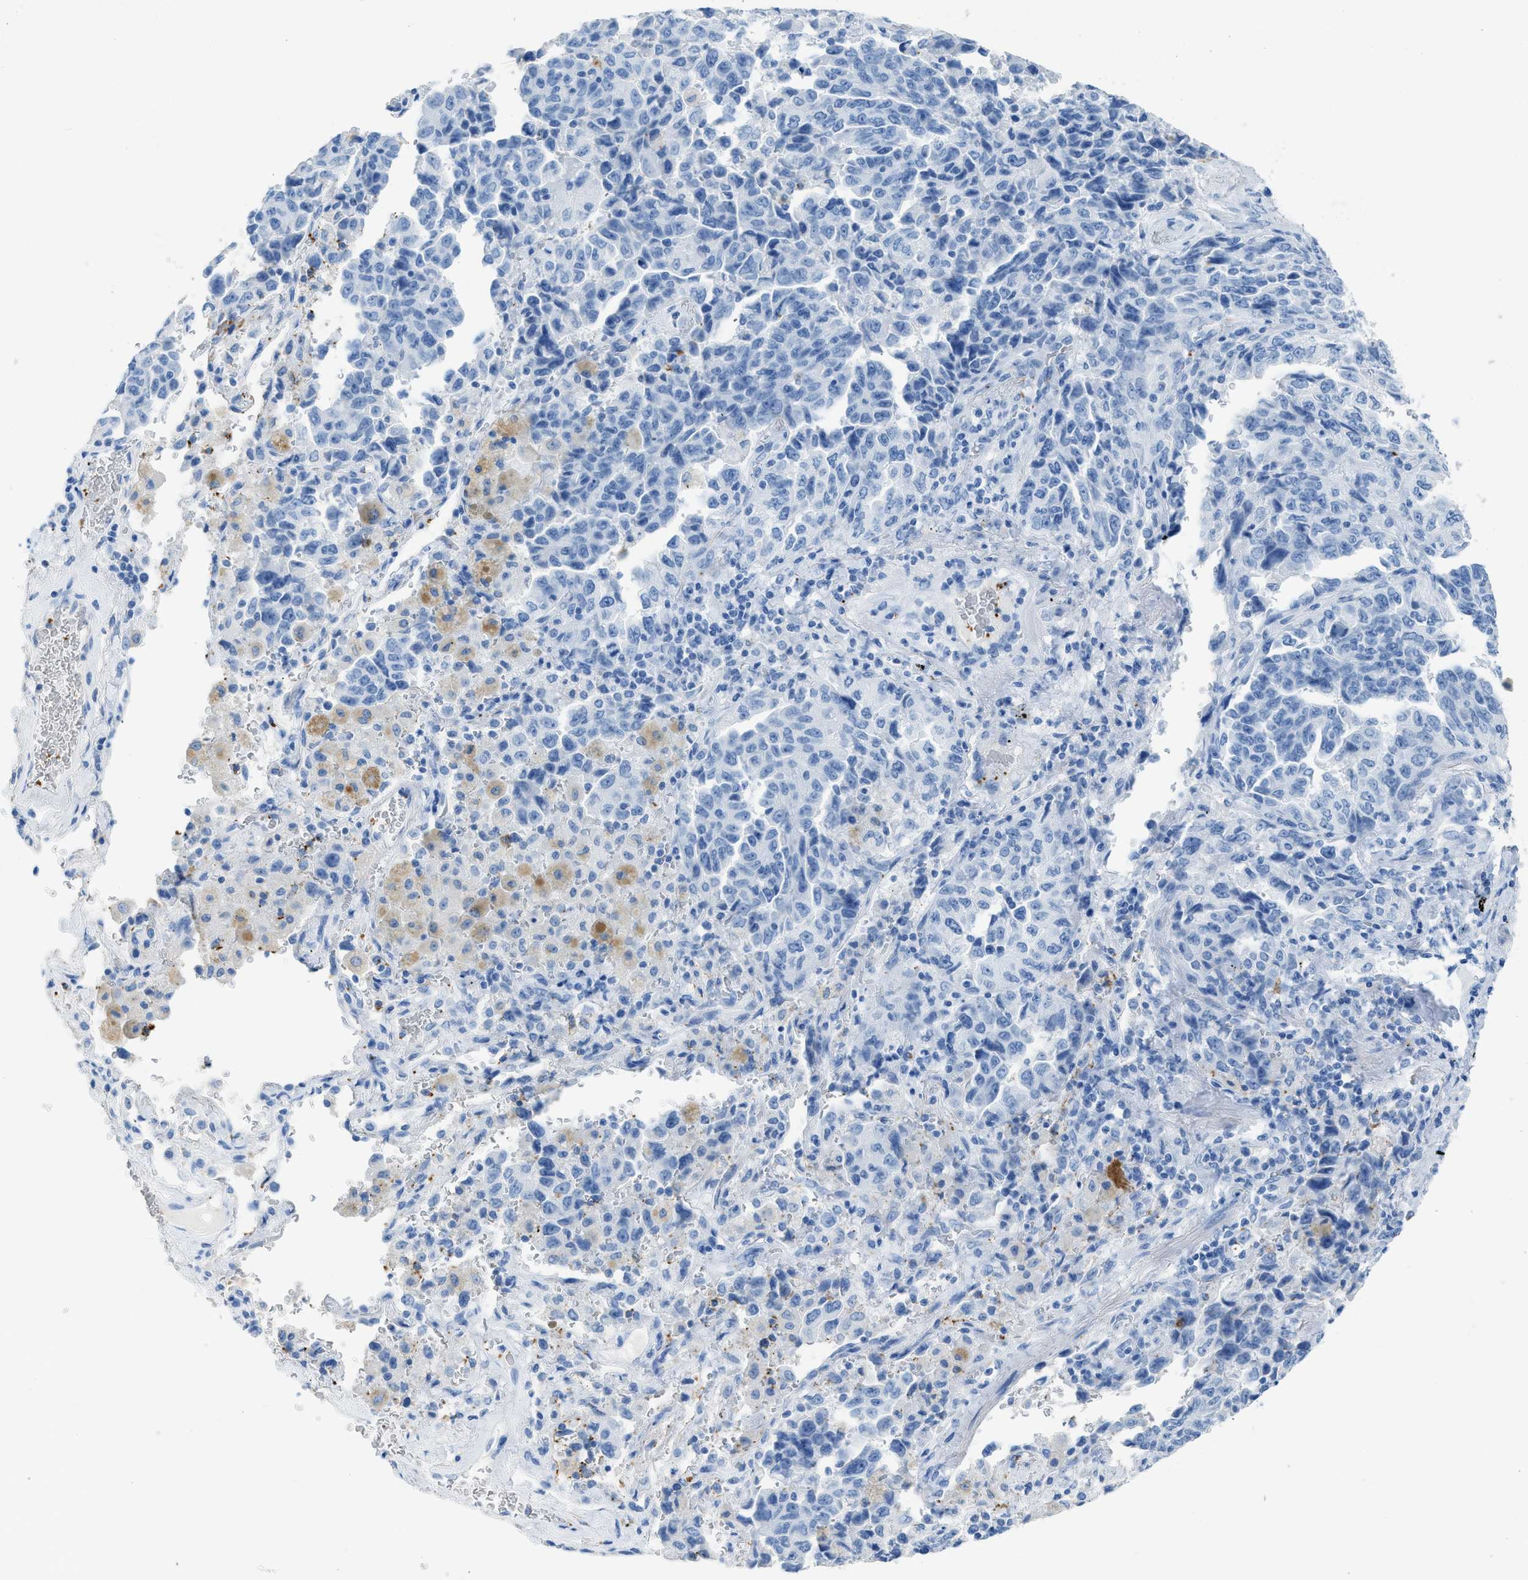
{"staining": {"intensity": "negative", "quantity": "none", "location": "none"}, "tissue": "lung cancer", "cell_type": "Tumor cells", "image_type": "cancer", "snomed": [{"axis": "morphology", "description": "Adenocarcinoma, NOS"}, {"axis": "topography", "description": "Lung"}], "caption": "Tumor cells are negative for brown protein staining in lung cancer. (Brightfield microscopy of DAB IHC at high magnification).", "gene": "FAIM2", "patient": {"sex": "female", "age": 51}}